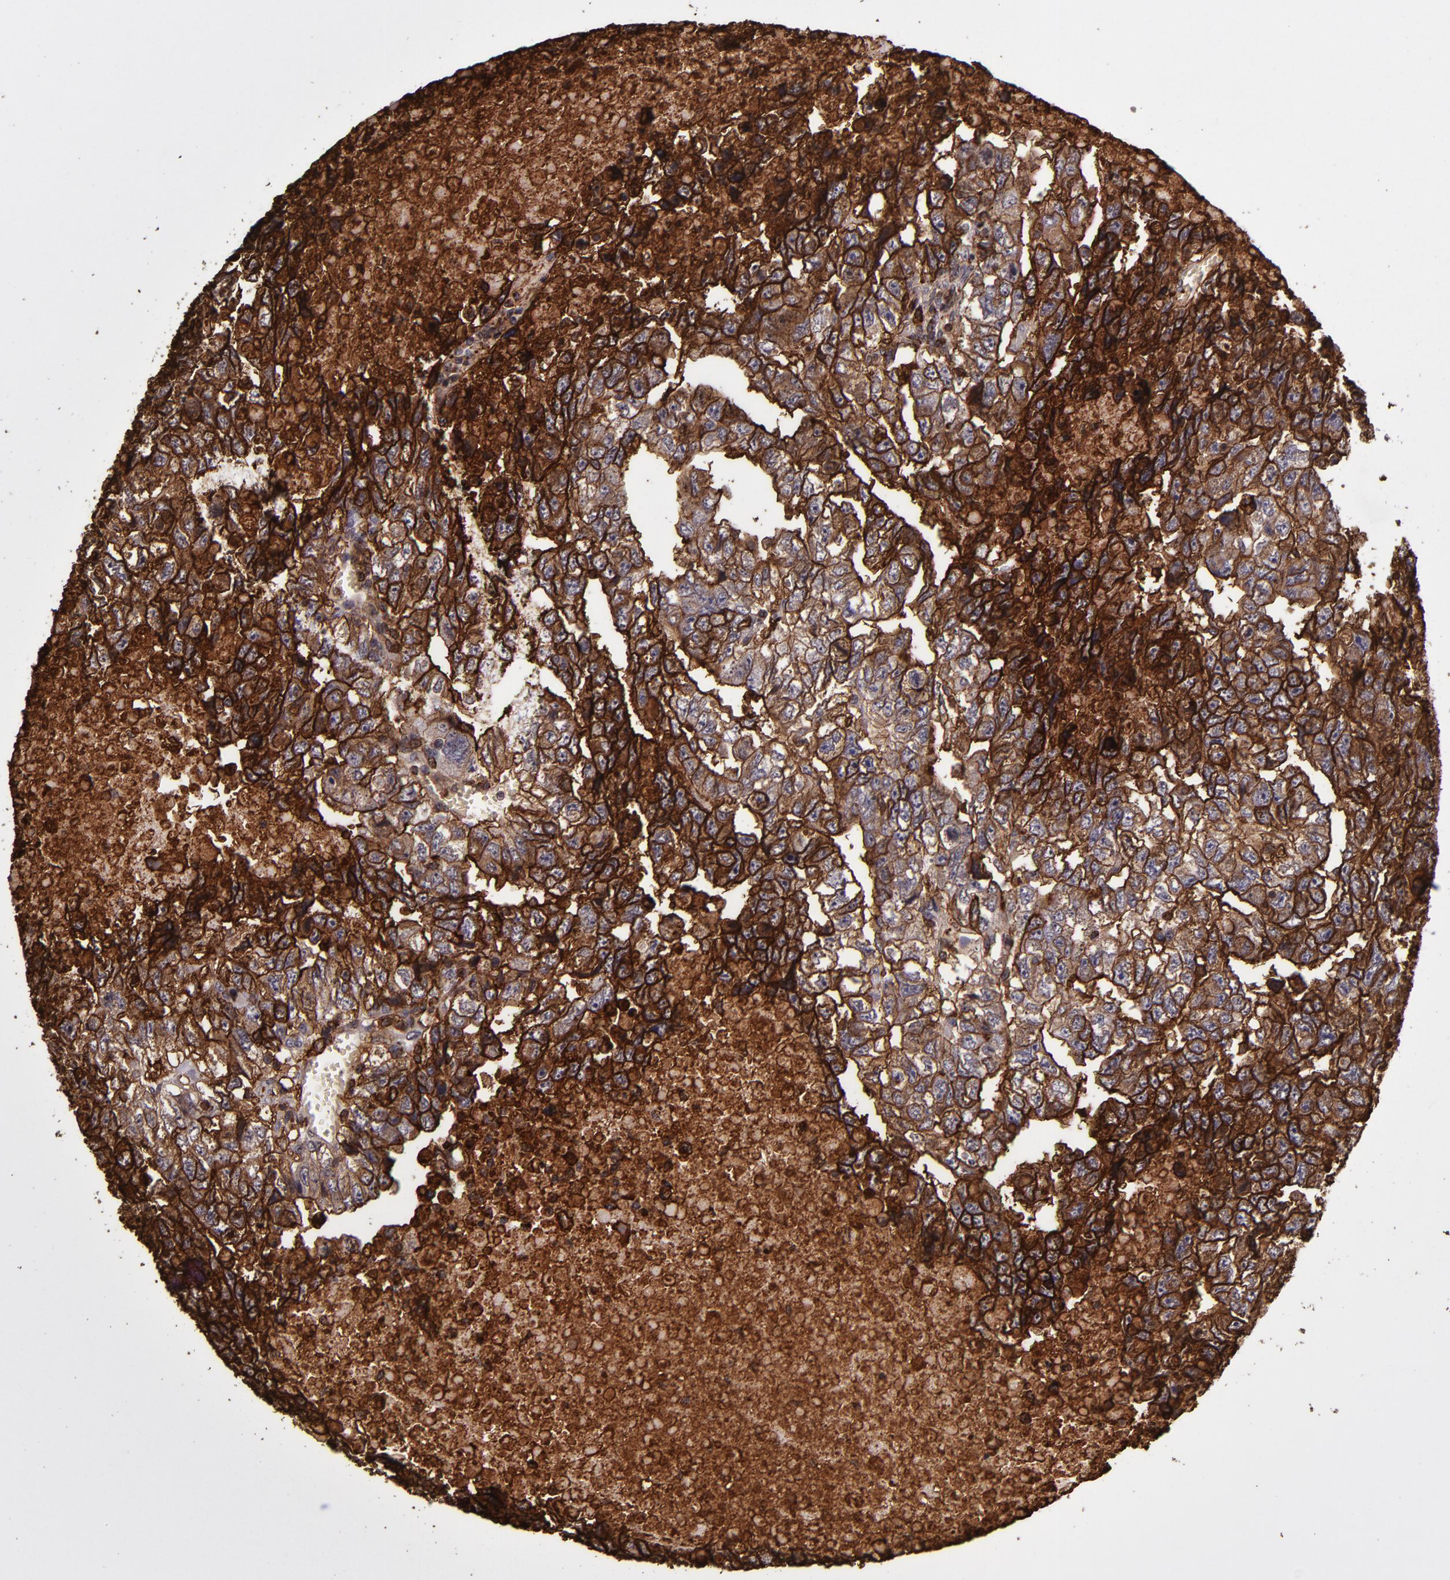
{"staining": {"intensity": "strong", "quantity": ">75%", "location": "cytoplasmic/membranous"}, "tissue": "testis cancer", "cell_type": "Tumor cells", "image_type": "cancer", "snomed": [{"axis": "morphology", "description": "Carcinoma, Embryonal, NOS"}, {"axis": "topography", "description": "Testis"}], "caption": "There is high levels of strong cytoplasmic/membranous staining in tumor cells of testis cancer, as demonstrated by immunohistochemical staining (brown color).", "gene": "SLC2A3", "patient": {"sex": "male", "age": 36}}